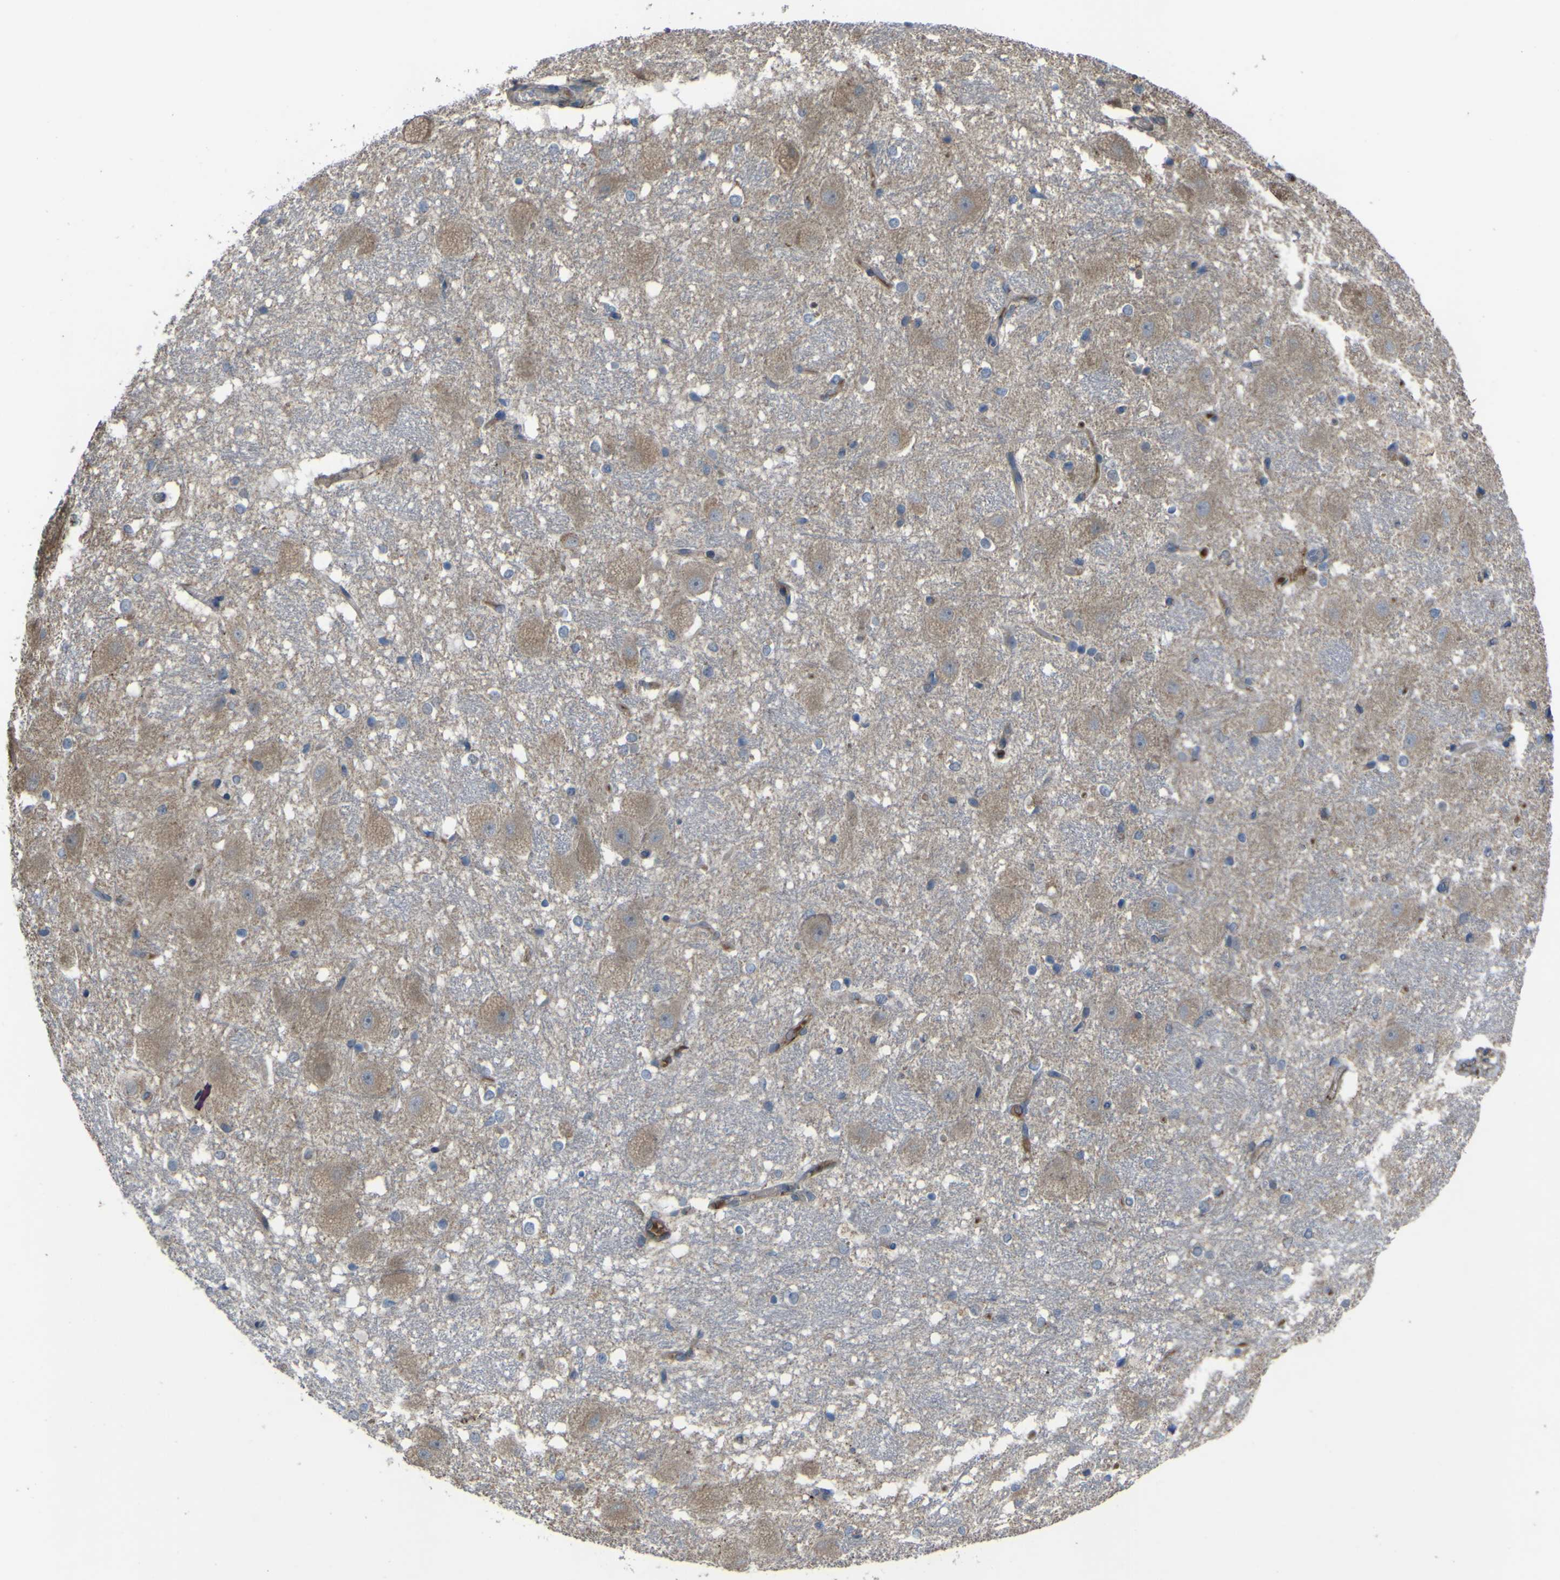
{"staining": {"intensity": "negative", "quantity": "none", "location": "none"}, "tissue": "hippocampus", "cell_type": "Glial cells", "image_type": "normal", "snomed": [{"axis": "morphology", "description": "Normal tissue, NOS"}, {"axis": "topography", "description": "Hippocampus"}], "caption": "High magnification brightfield microscopy of unremarkable hippocampus stained with DAB (3,3'-diaminobenzidine) (brown) and counterstained with hematoxylin (blue): glial cells show no significant positivity. The staining is performed using DAB (3,3'-diaminobenzidine) brown chromogen with nuclei counter-stained in using hematoxylin.", "gene": "GPLD1", "patient": {"sex": "female", "age": 19}}